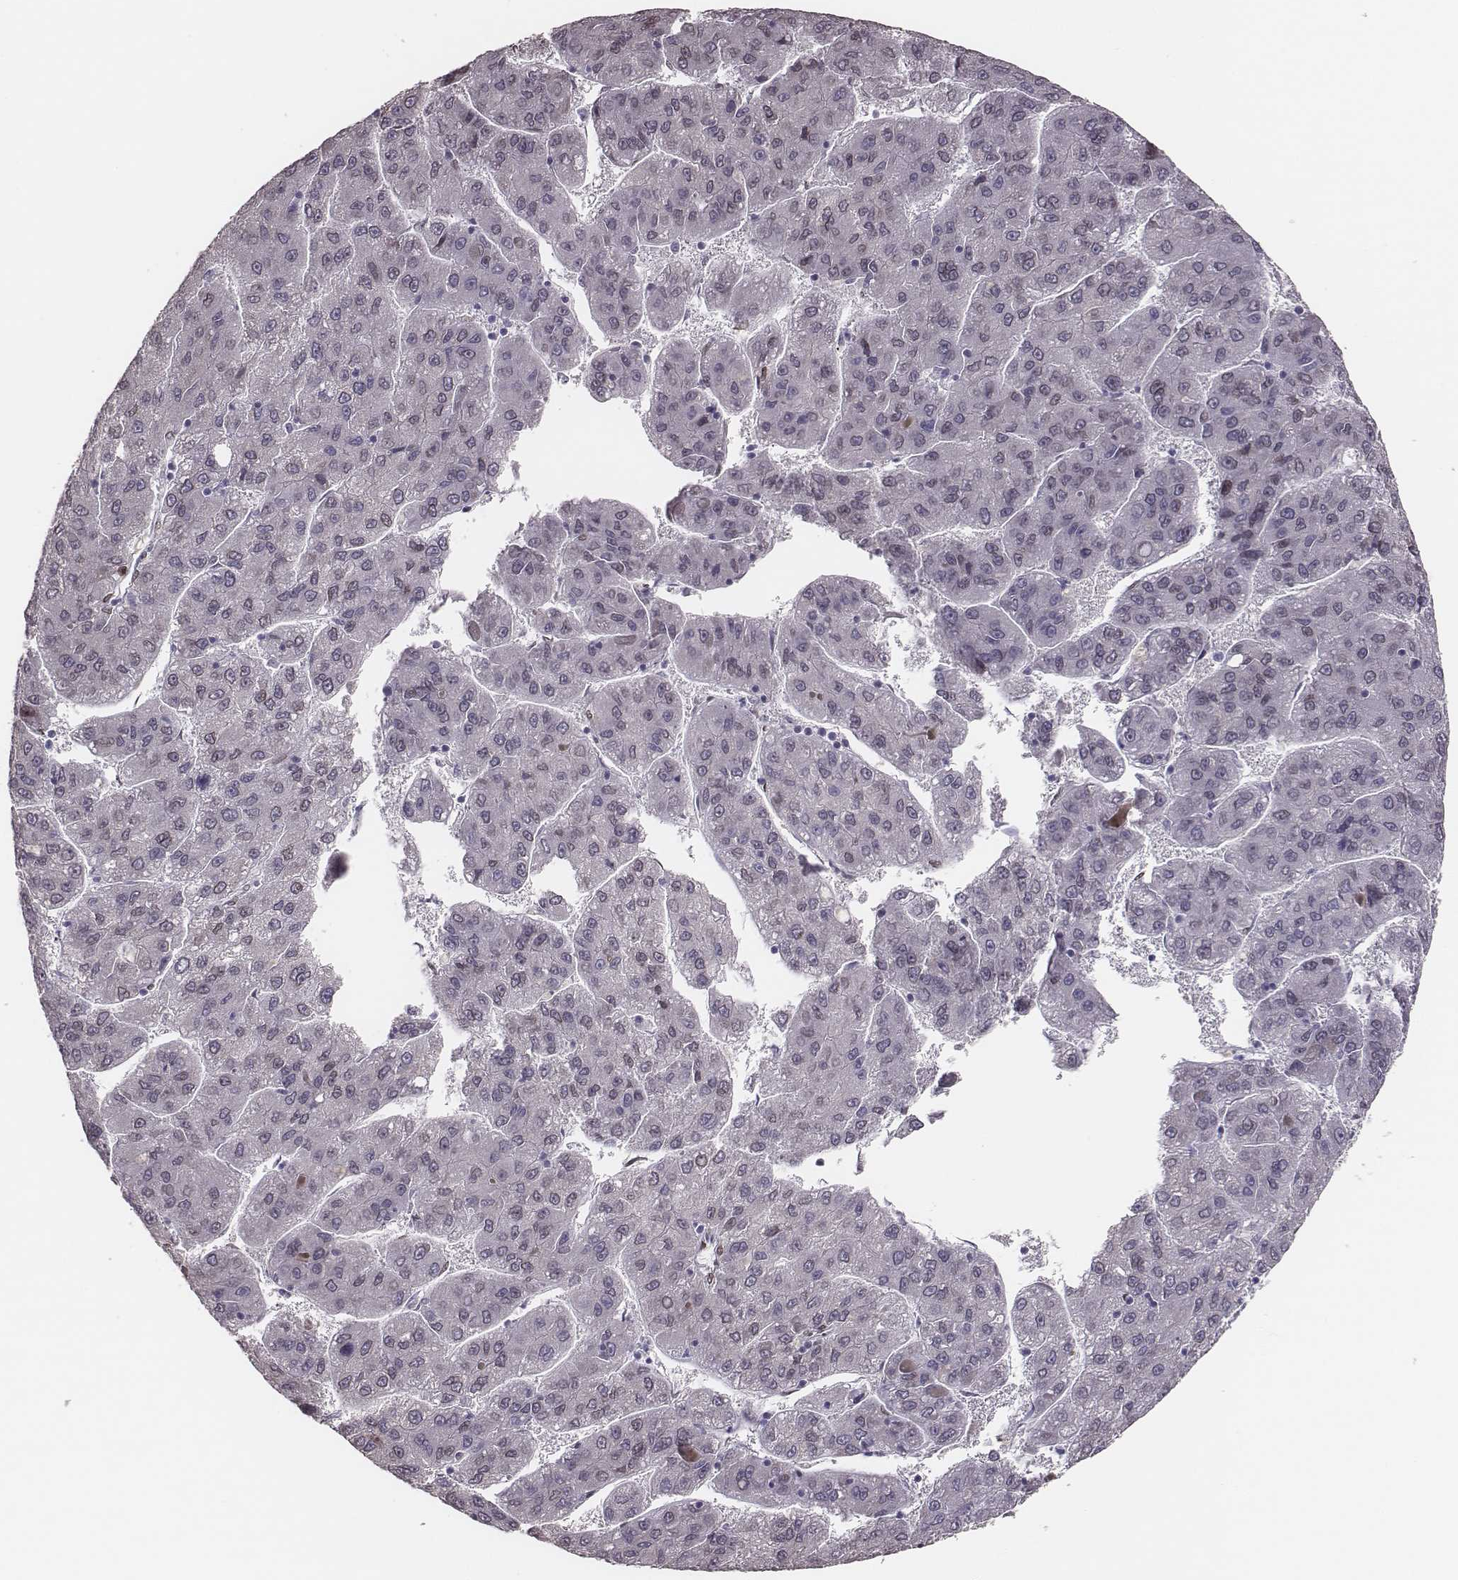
{"staining": {"intensity": "negative", "quantity": "none", "location": "none"}, "tissue": "liver cancer", "cell_type": "Tumor cells", "image_type": "cancer", "snomed": [{"axis": "morphology", "description": "Carcinoma, Hepatocellular, NOS"}, {"axis": "topography", "description": "Liver"}], "caption": "The immunohistochemistry image has no significant positivity in tumor cells of liver cancer (hepatocellular carcinoma) tissue.", "gene": "ADGRF4", "patient": {"sex": "female", "age": 82}}